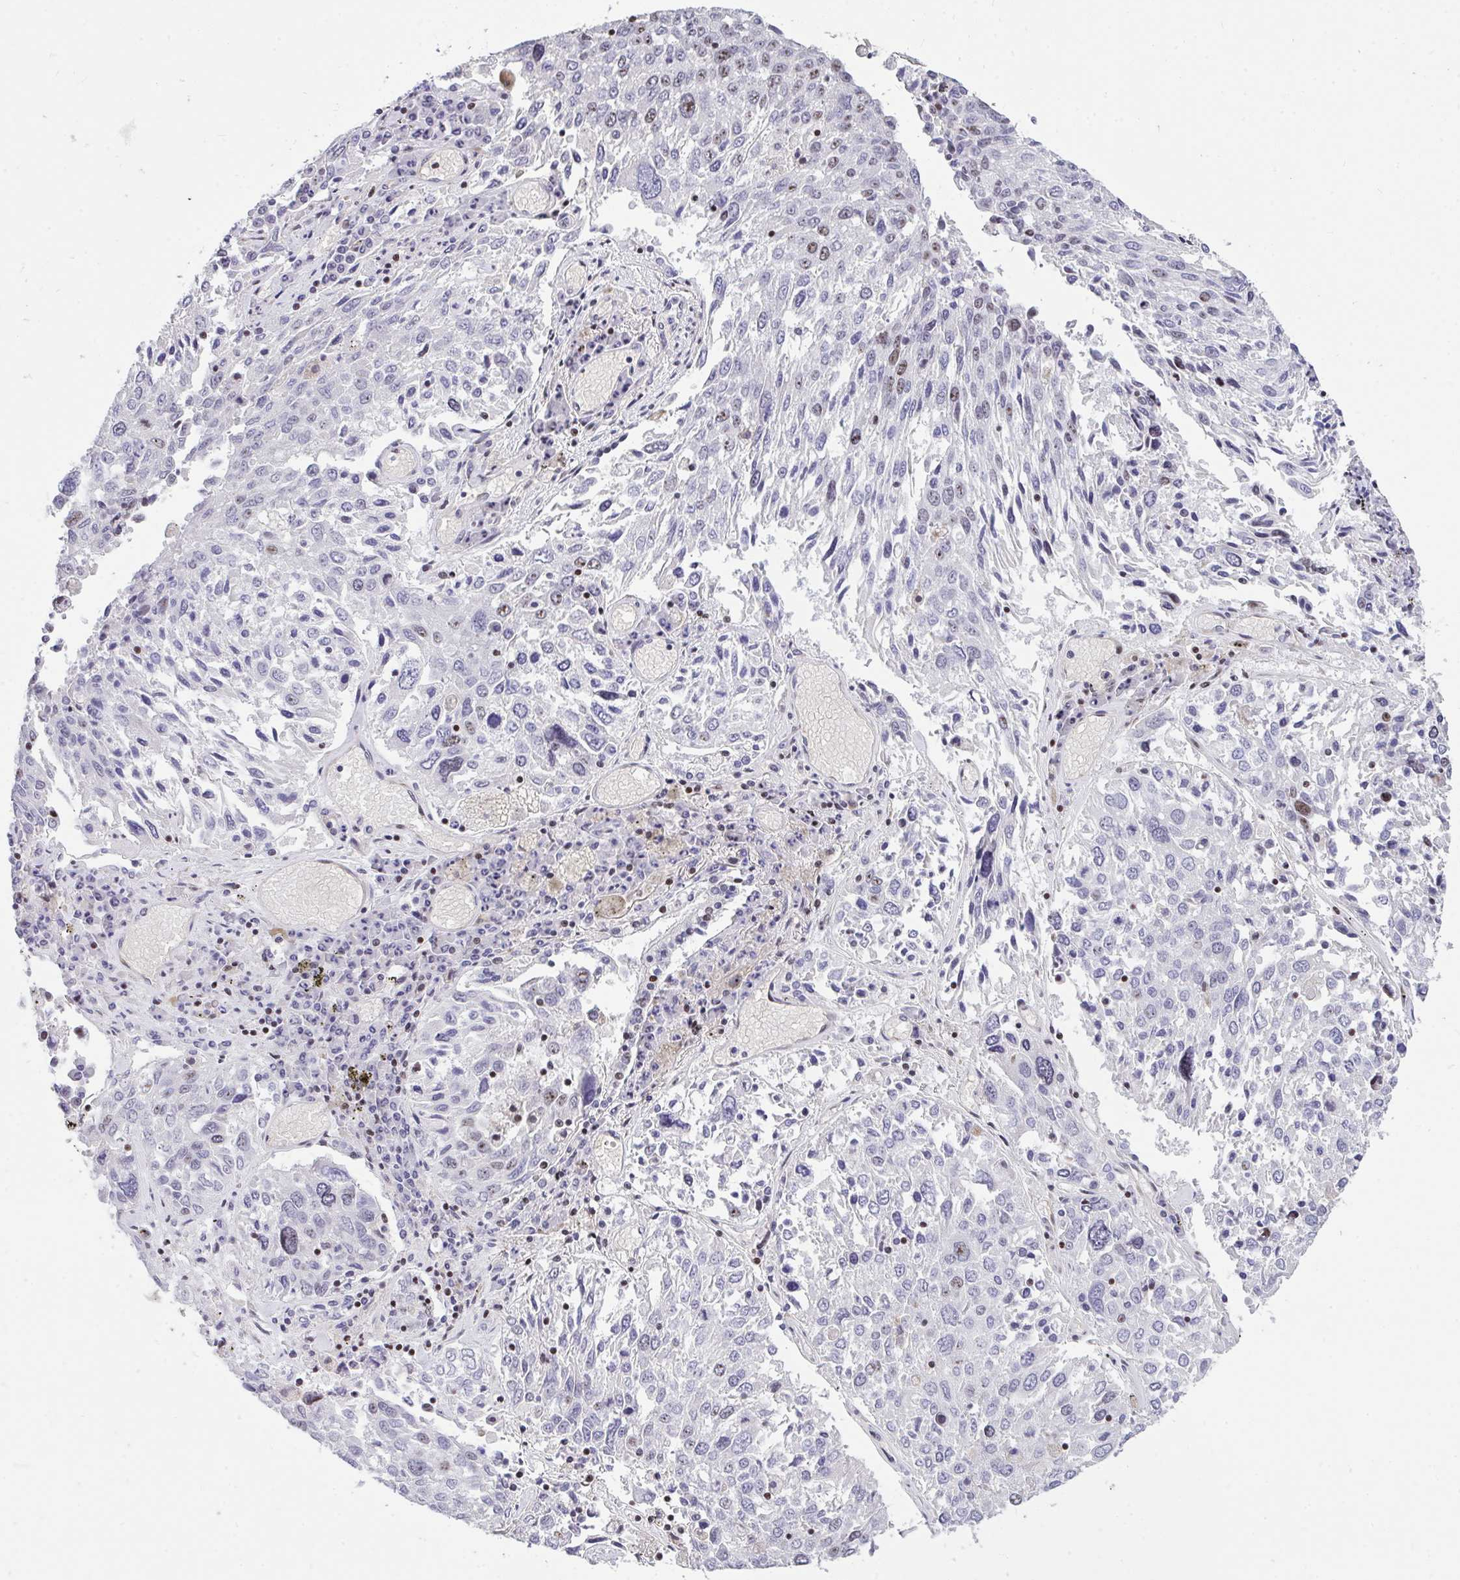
{"staining": {"intensity": "moderate", "quantity": "<25%", "location": "nuclear"}, "tissue": "lung cancer", "cell_type": "Tumor cells", "image_type": "cancer", "snomed": [{"axis": "morphology", "description": "Squamous cell carcinoma, NOS"}, {"axis": "topography", "description": "Lung"}], "caption": "Squamous cell carcinoma (lung) tissue displays moderate nuclear expression in approximately <25% of tumor cells (Brightfield microscopy of DAB IHC at high magnification).", "gene": "PLPPR3", "patient": {"sex": "male", "age": 65}}